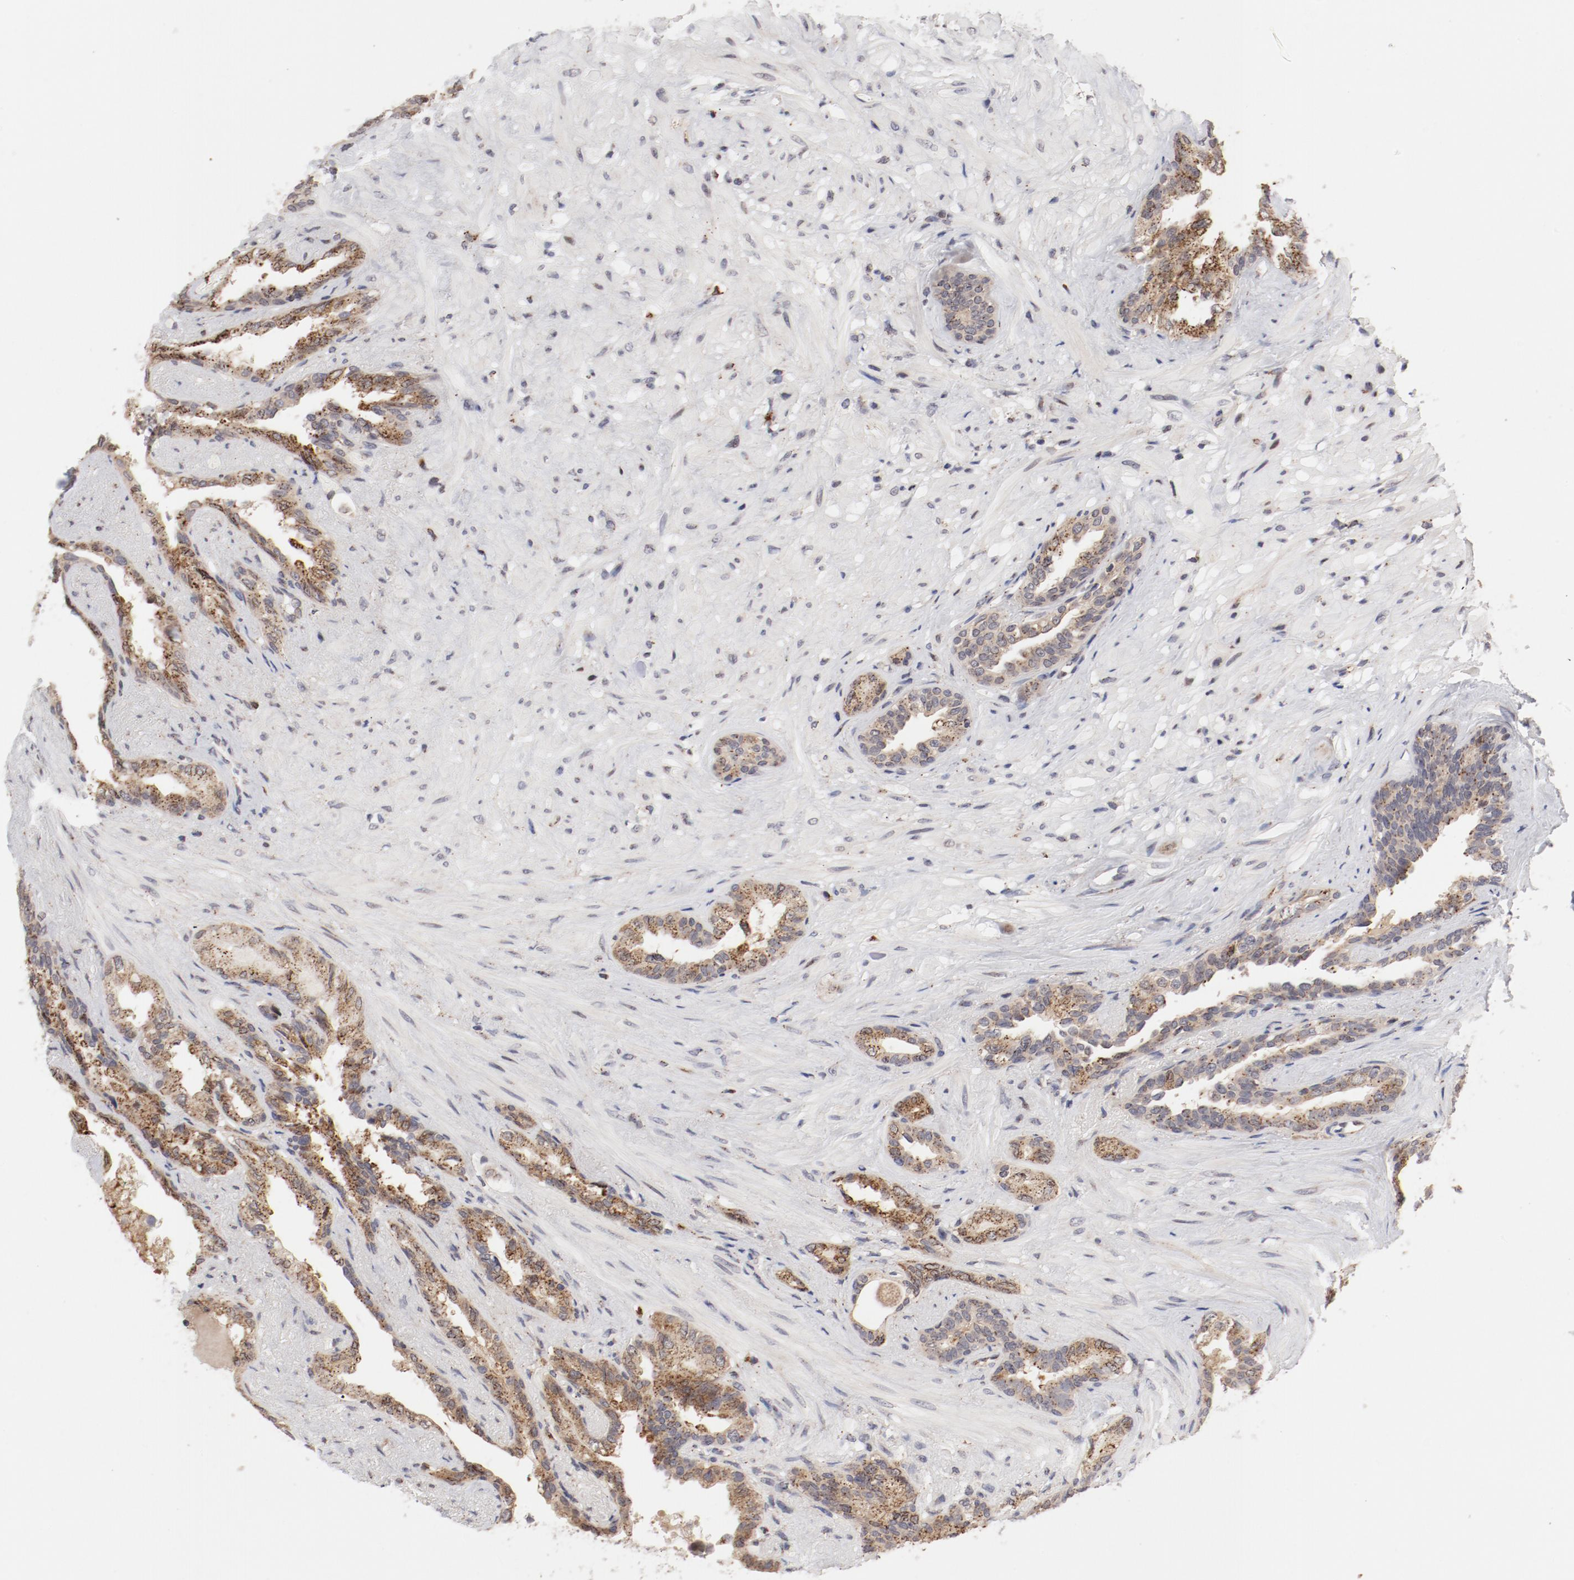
{"staining": {"intensity": "moderate", "quantity": ">75%", "location": "cytoplasmic/membranous"}, "tissue": "seminal vesicle", "cell_type": "Glandular cells", "image_type": "normal", "snomed": [{"axis": "morphology", "description": "Normal tissue, NOS"}, {"axis": "topography", "description": "Seminal veicle"}], "caption": "Protein expression by IHC shows moderate cytoplasmic/membranous expression in approximately >75% of glandular cells in benign seminal vesicle. Nuclei are stained in blue.", "gene": "RPL12", "patient": {"sex": "male", "age": 61}}